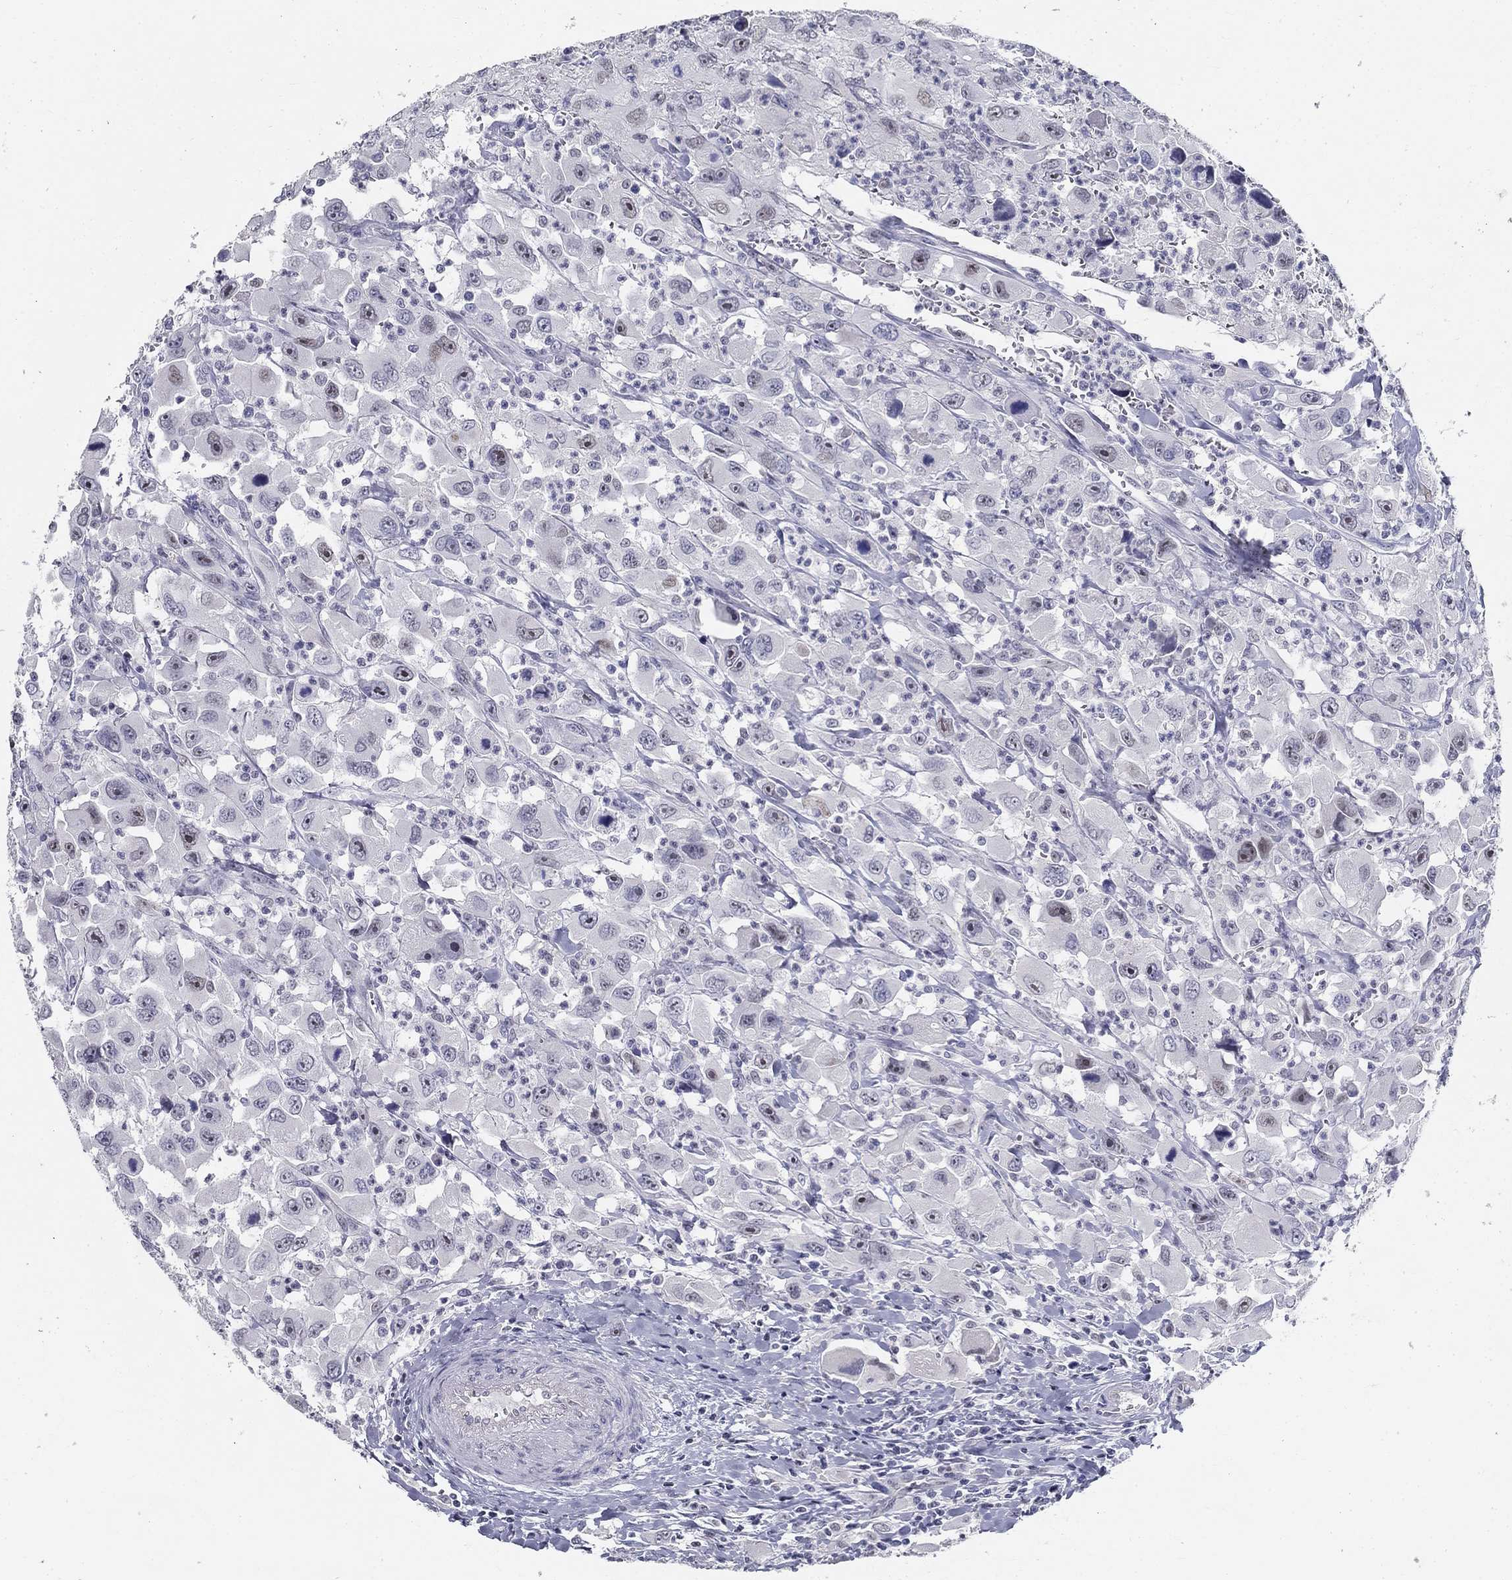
{"staining": {"intensity": "negative", "quantity": "none", "location": "none"}, "tissue": "head and neck cancer", "cell_type": "Tumor cells", "image_type": "cancer", "snomed": [{"axis": "morphology", "description": "Squamous cell carcinoma, NOS"}, {"axis": "morphology", "description": "Squamous cell carcinoma, metastatic, NOS"}, {"axis": "topography", "description": "Oral tissue"}, {"axis": "topography", "description": "Head-Neck"}], "caption": "The photomicrograph displays no significant staining in tumor cells of head and neck cancer (squamous cell carcinoma).", "gene": "GUCA1A", "patient": {"sex": "female", "age": 85}}